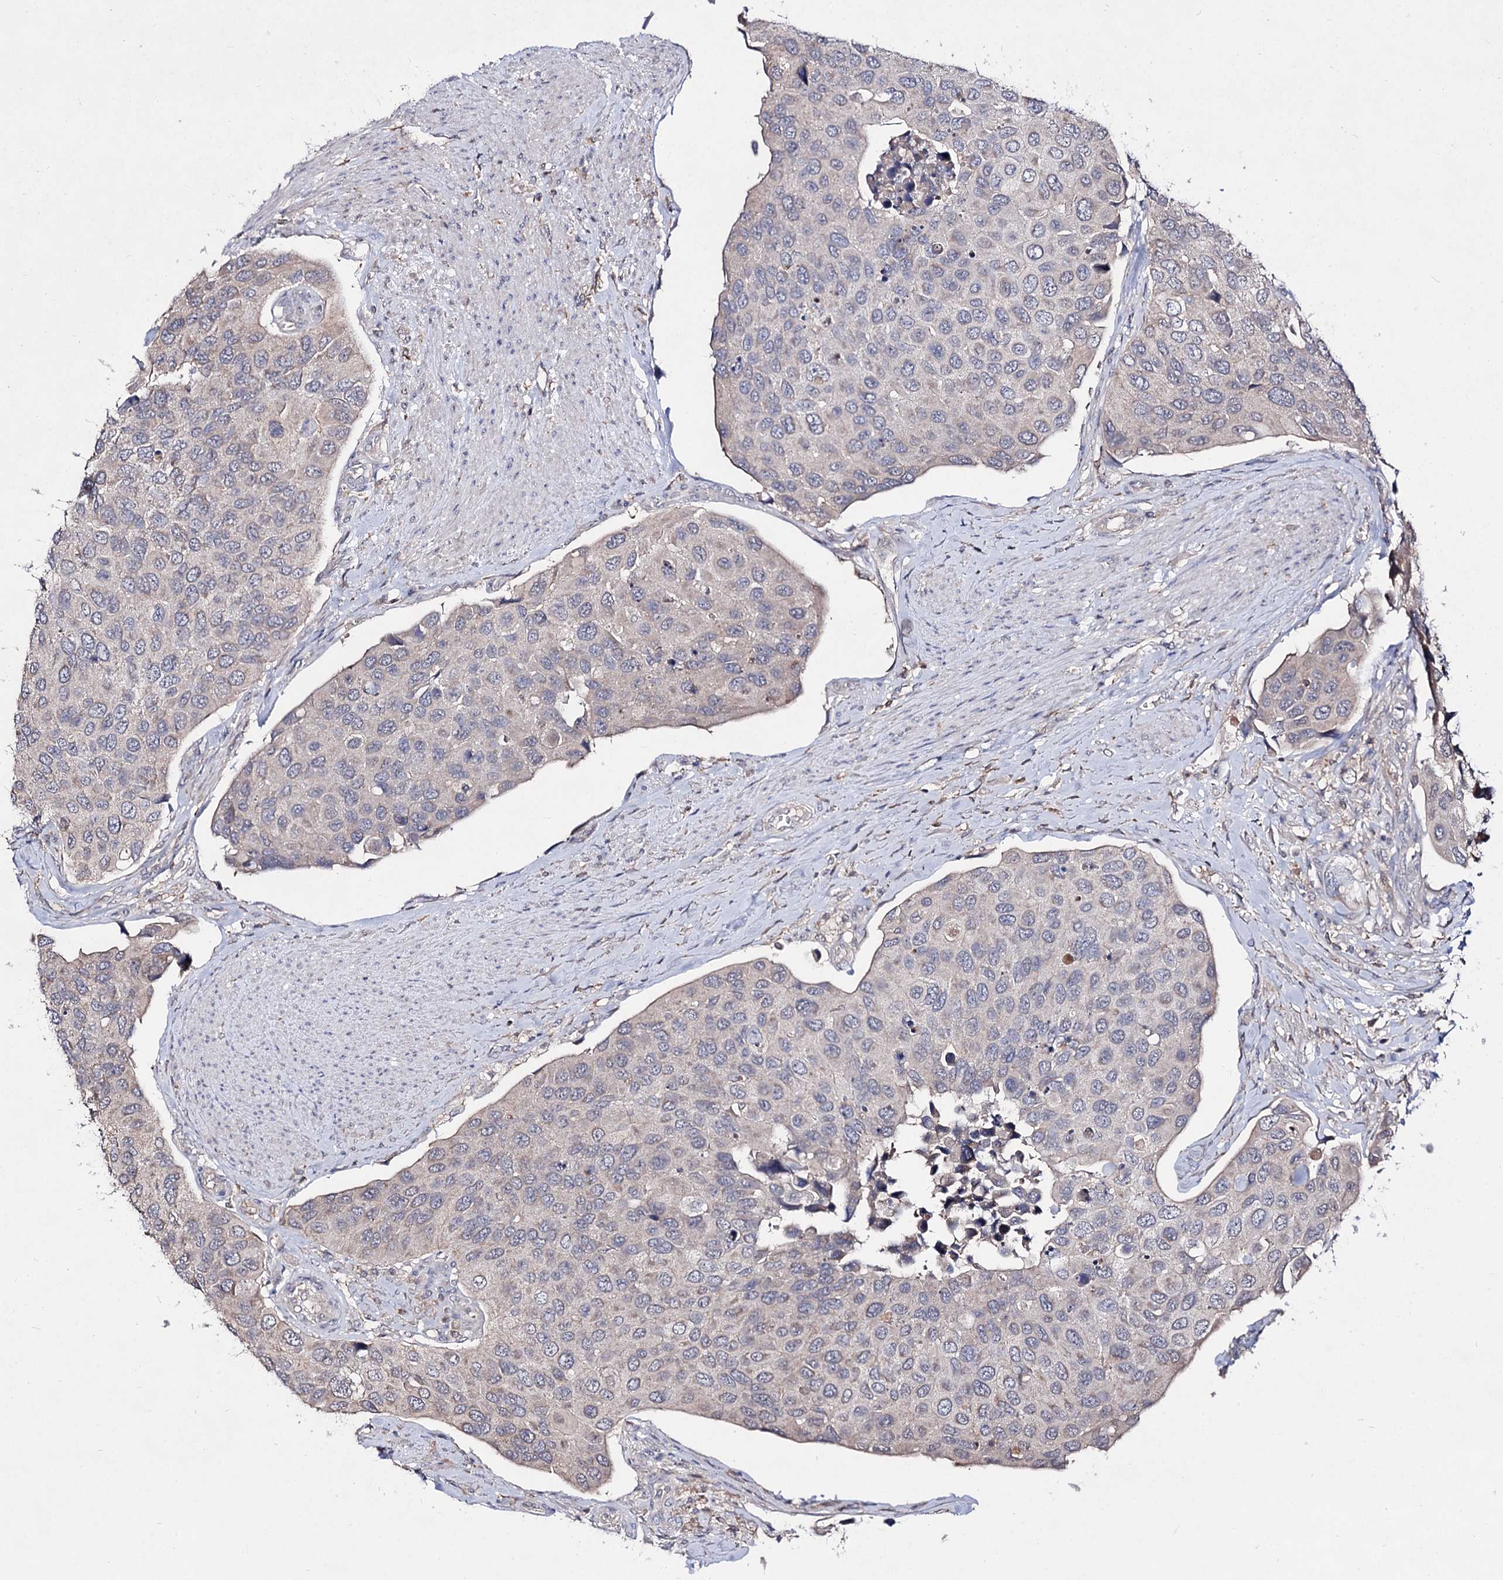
{"staining": {"intensity": "negative", "quantity": "none", "location": "none"}, "tissue": "urothelial cancer", "cell_type": "Tumor cells", "image_type": "cancer", "snomed": [{"axis": "morphology", "description": "Urothelial carcinoma, High grade"}, {"axis": "topography", "description": "Urinary bladder"}], "caption": "Urothelial carcinoma (high-grade) stained for a protein using immunohistochemistry (IHC) demonstrates no staining tumor cells.", "gene": "ACTR6", "patient": {"sex": "male", "age": 74}}